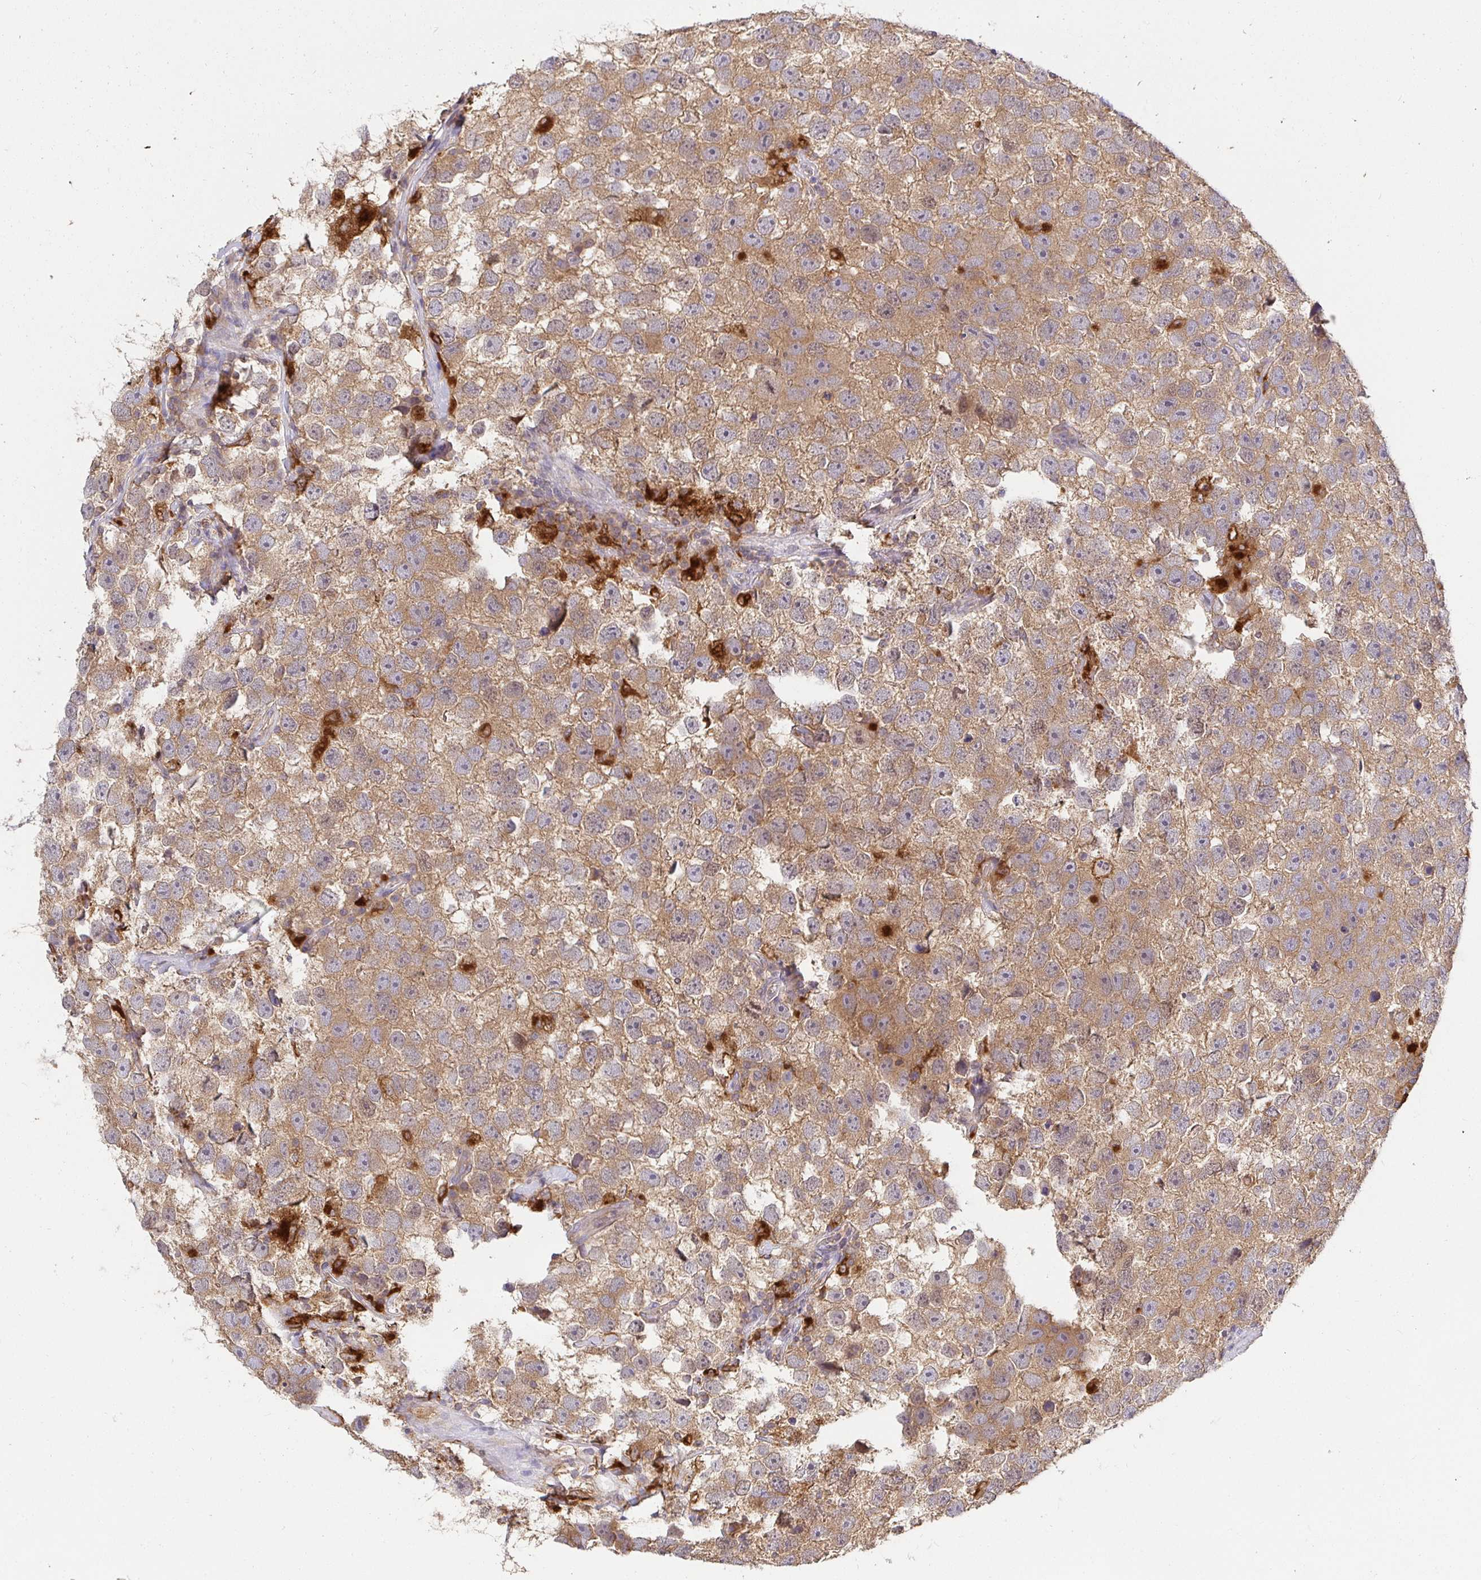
{"staining": {"intensity": "moderate", "quantity": ">75%", "location": "cytoplasmic/membranous"}, "tissue": "testis cancer", "cell_type": "Tumor cells", "image_type": "cancer", "snomed": [{"axis": "morphology", "description": "Seminoma, NOS"}, {"axis": "topography", "description": "Testis"}], "caption": "Tumor cells demonstrate medium levels of moderate cytoplasmic/membranous staining in about >75% of cells in testis seminoma. The protein is stained brown, and the nuclei are stained in blue (DAB IHC with brightfield microscopy, high magnification).", "gene": "ATP6V1F", "patient": {"sex": "male", "age": 26}}